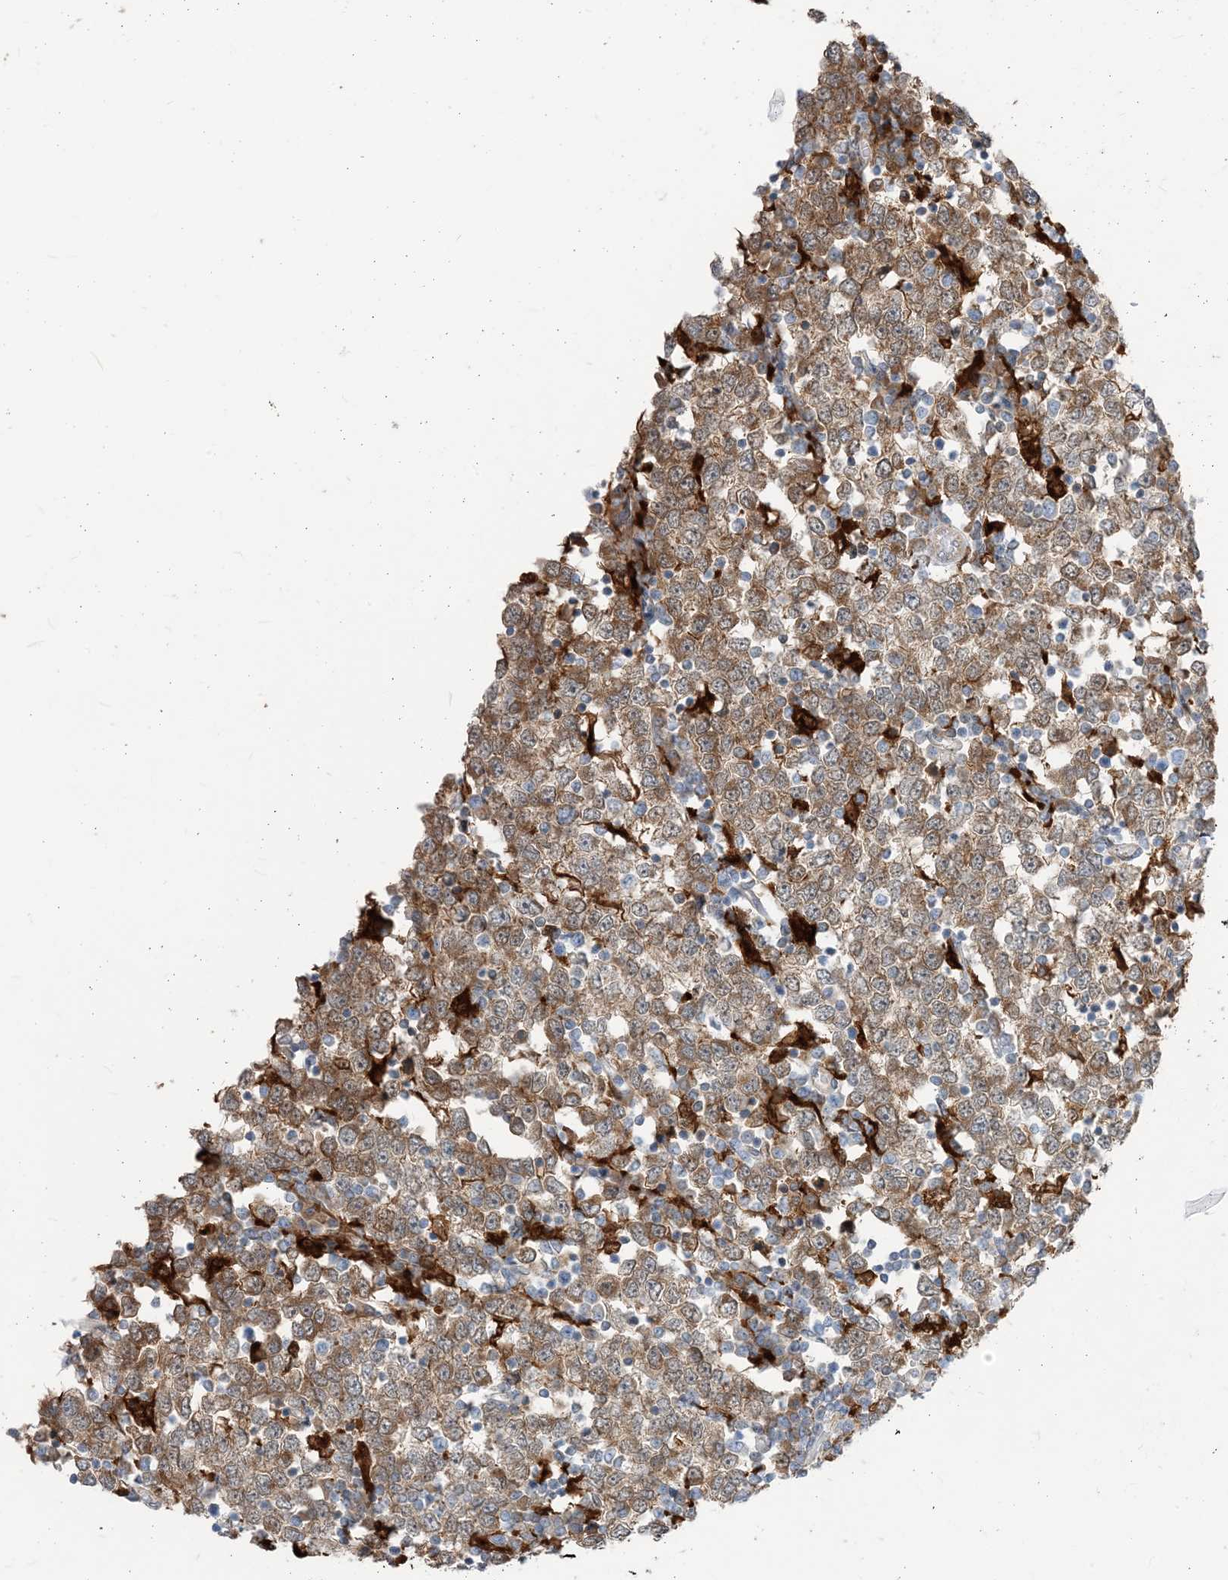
{"staining": {"intensity": "weak", "quantity": ">75%", "location": "cytoplasmic/membranous"}, "tissue": "testis cancer", "cell_type": "Tumor cells", "image_type": "cancer", "snomed": [{"axis": "morphology", "description": "Seminoma, NOS"}, {"axis": "topography", "description": "Testis"}], "caption": "Immunohistochemical staining of human testis cancer demonstrates weak cytoplasmic/membranous protein staining in approximately >75% of tumor cells. Nuclei are stained in blue.", "gene": "NAGK", "patient": {"sex": "male", "age": 65}}